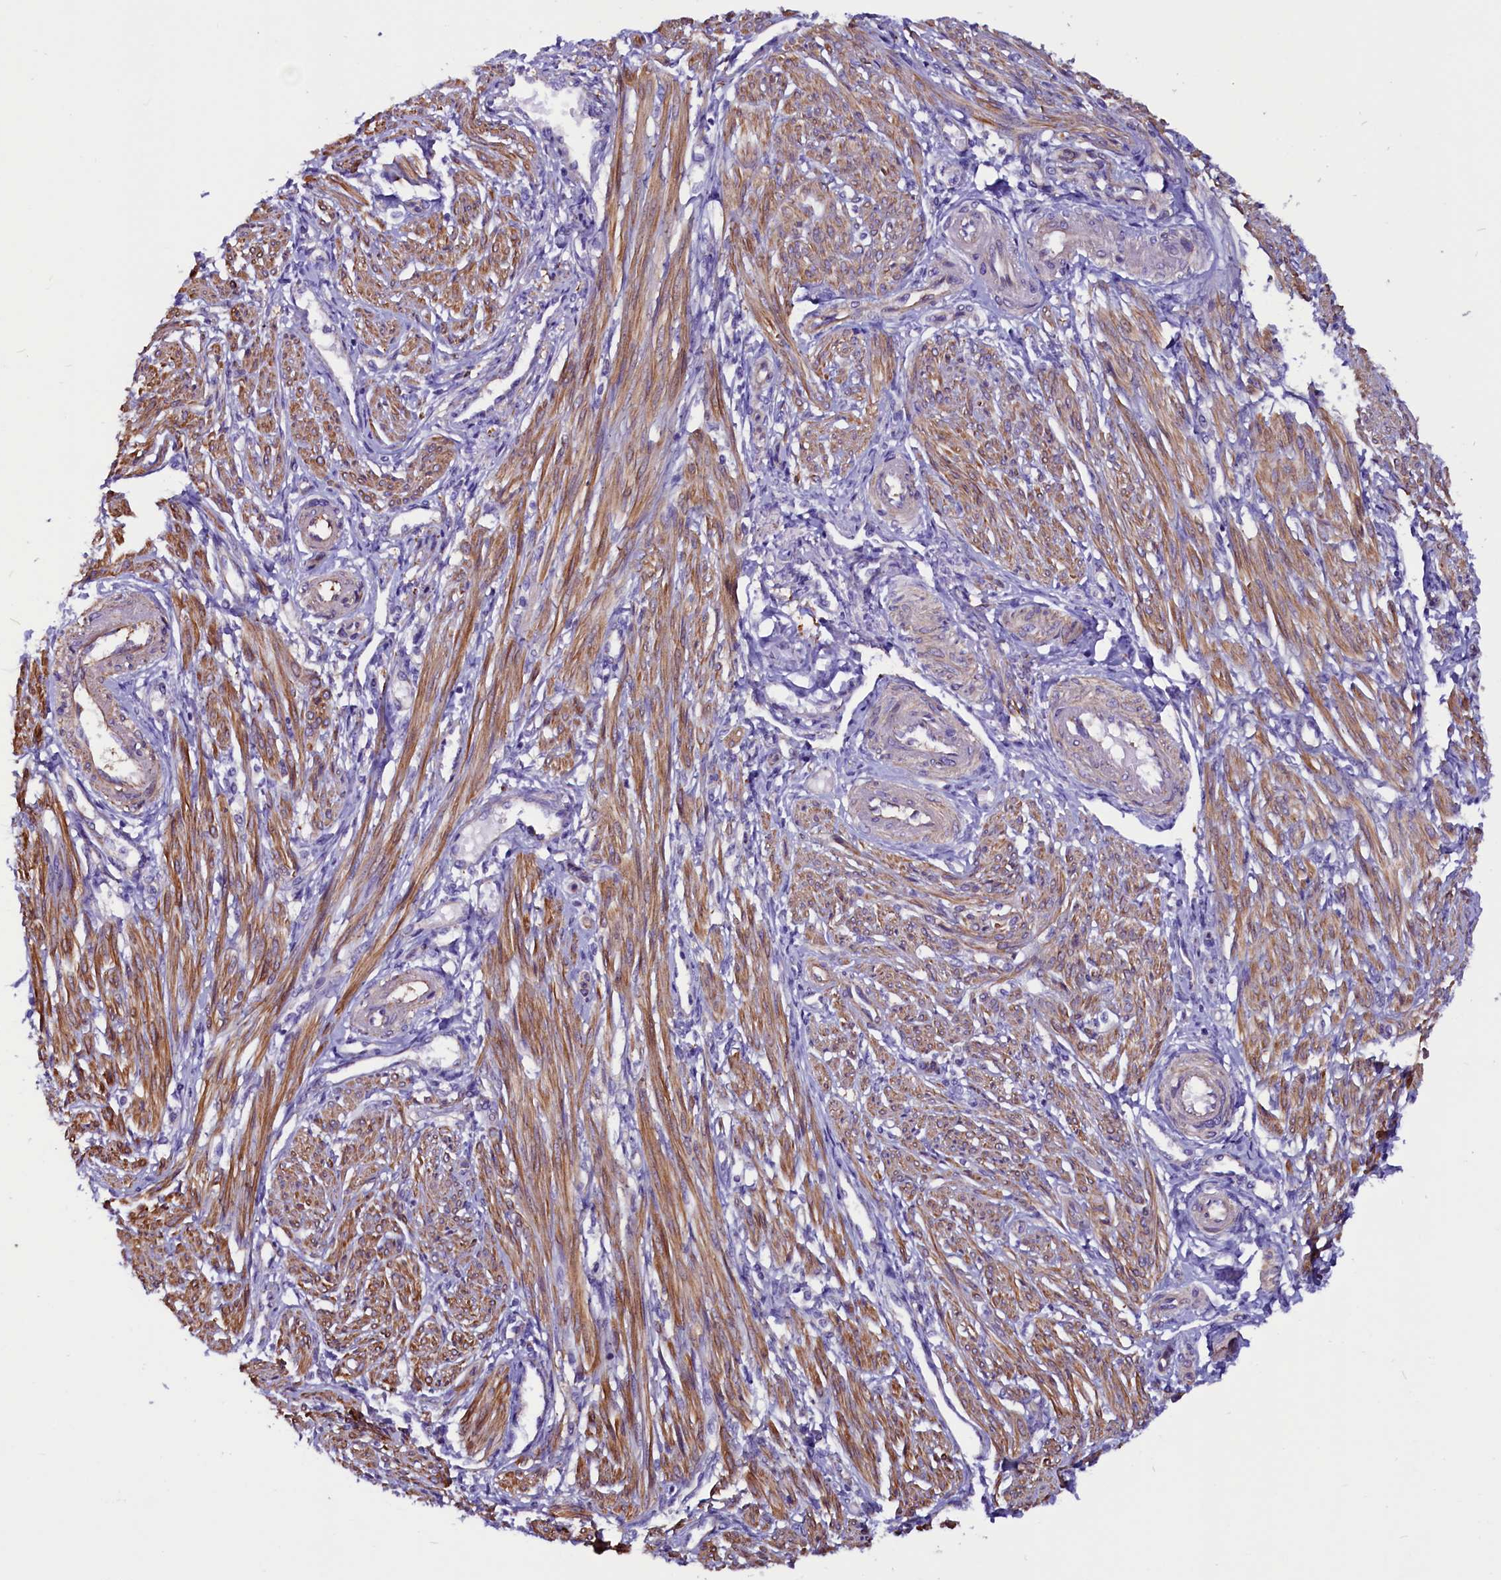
{"staining": {"intensity": "moderate", "quantity": "25%-75%", "location": "cytoplasmic/membranous"}, "tissue": "smooth muscle", "cell_type": "Smooth muscle cells", "image_type": "normal", "snomed": [{"axis": "morphology", "description": "Normal tissue, NOS"}, {"axis": "topography", "description": "Smooth muscle"}], "caption": "Moderate cytoplasmic/membranous protein positivity is present in approximately 25%-75% of smooth muscle cells in smooth muscle. Nuclei are stained in blue.", "gene": "ZNF749", "patient": {"sex": "female", "age": 39}}